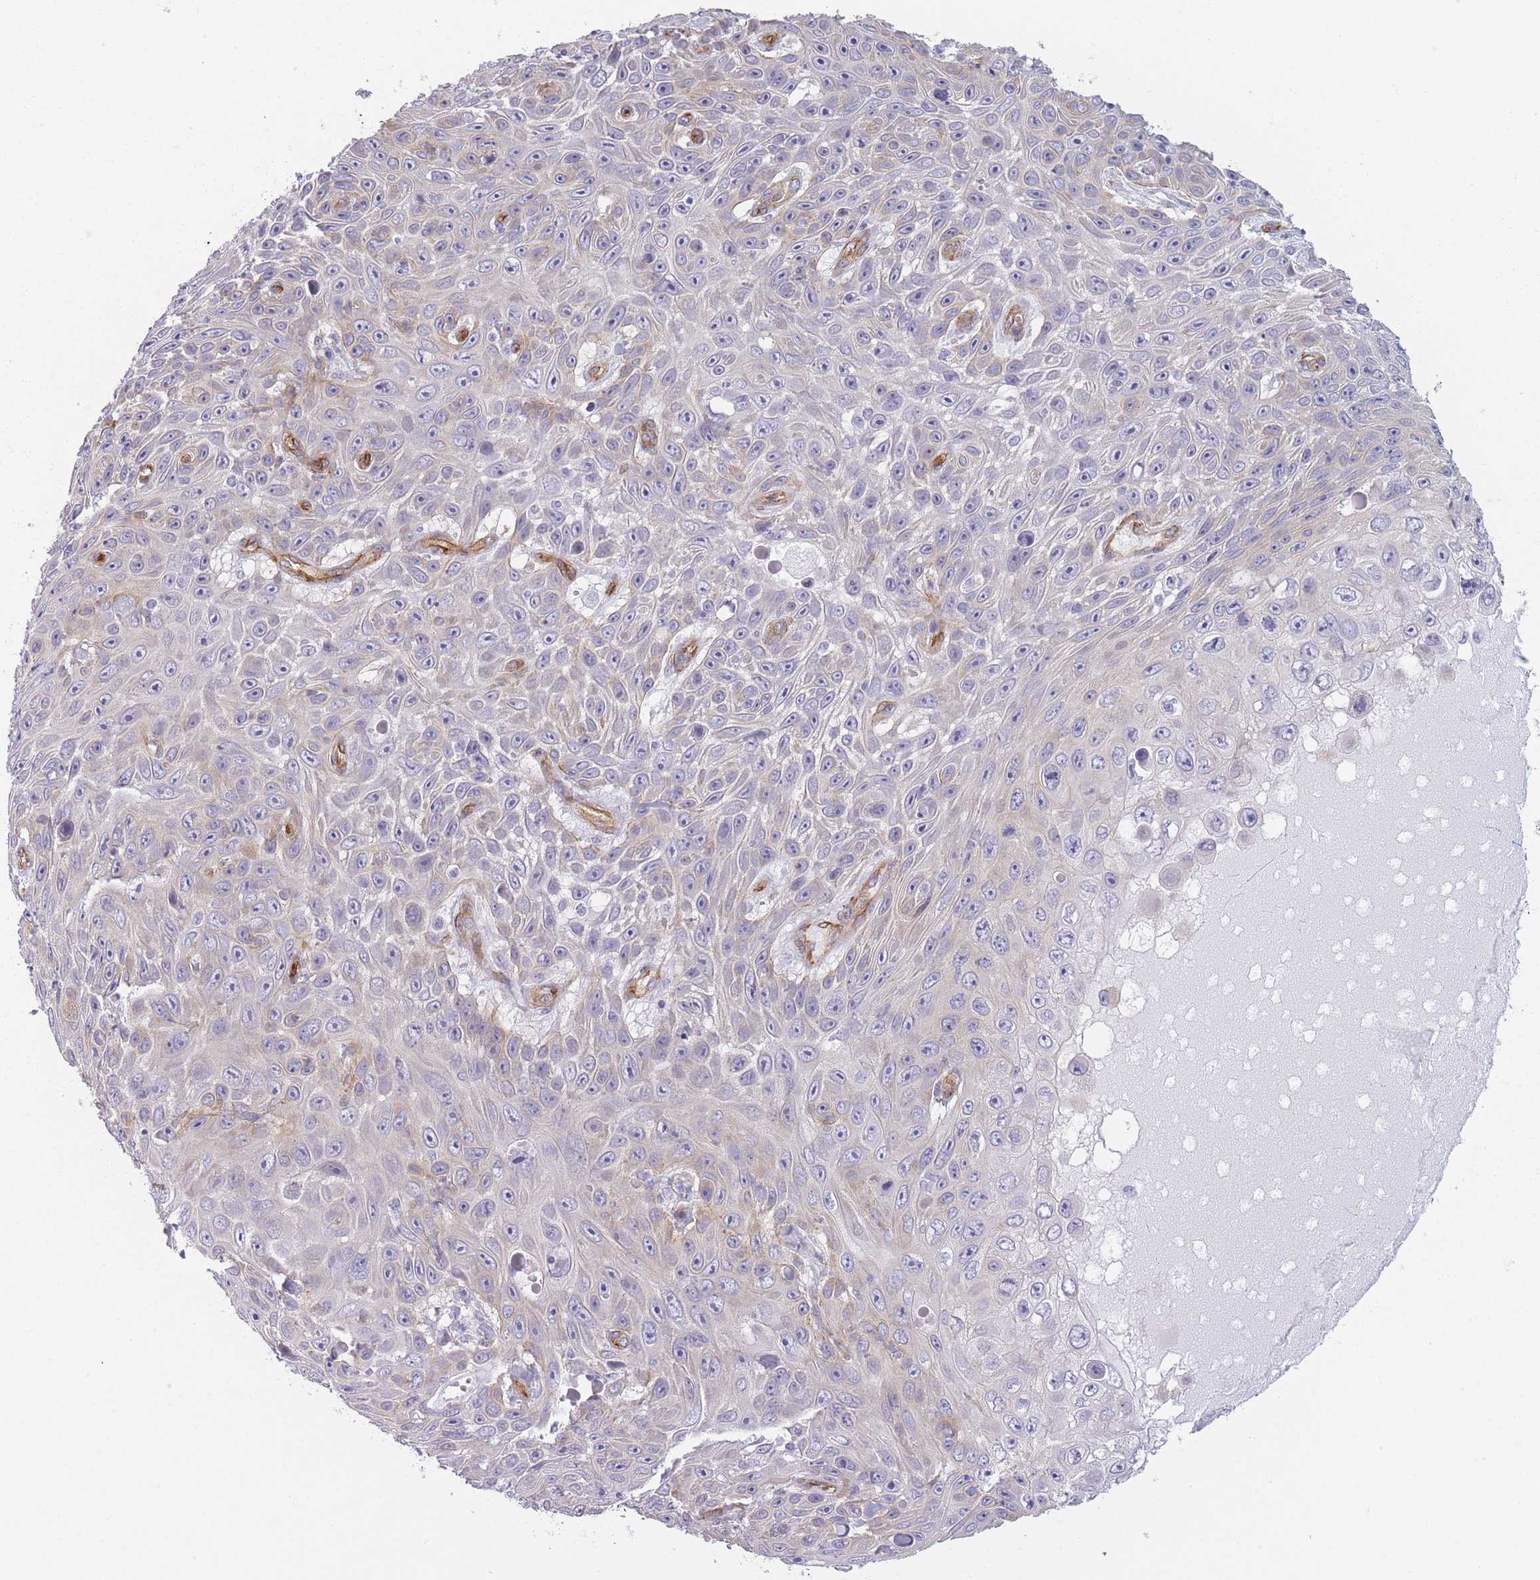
{"staining": {"intensity": "weak", "quantity": "<25%", "location": "cytoplasmic/membranous"}, "tissue": "skin cancer", "cell_type": "Tumor cells", "image_type": "cancer", "snomed": [{"axis": "morphology", "description": "Squamous cell carcinoma, NOS"}, {"axis": "topography", "description": "Skin"}], "caption": "A micrograph of skin cancer stained for a protein demonstrates no brown staining in tumor cells.", "gene": "OR6B3", "patient": {"sex": "male", "age": 82}}